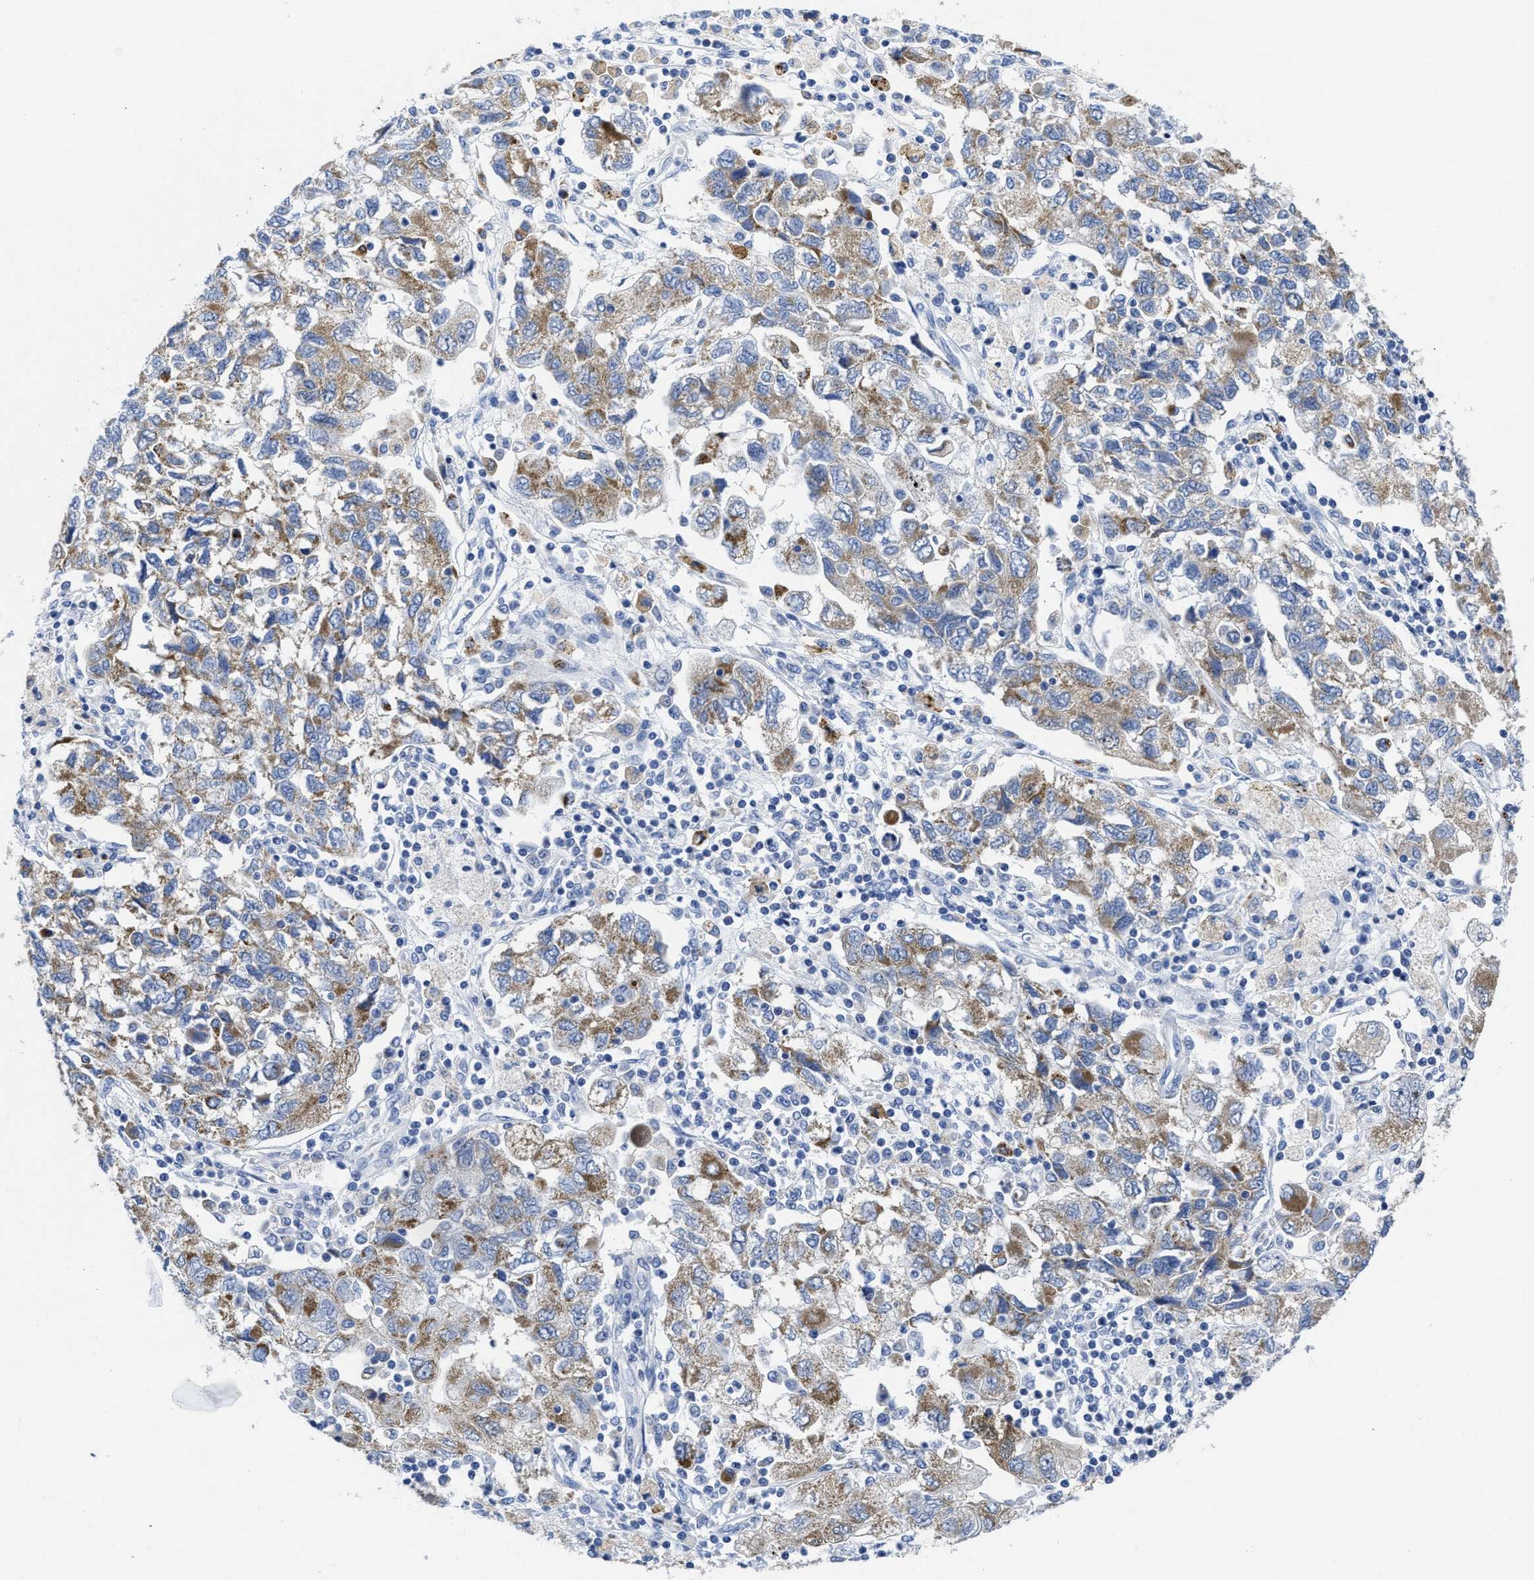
{"staining": {"intensity": "moderate", "quantity": ">75%", "location": "cytoplasmic/membranous"}, "tissue": "ovarian cancer", "cell_type": "Tumor cells", "image_type": "cancer", "snomed": [{"axis": "morphology", "description": "Carcinoma, NOS"}, {"axis": "morphology", "description": "Cystadenocarcinoma, serous, NOS"}, {"axis": "topography", "description": "Ovary"}], "caption": "A micrograph of ovarian cancer (carcinoma) stained for a protein reveals moderate cytoplasmic/membranous brown staining in tumor cells.", "gene": "TBRG4", "patient": {"sex": "female", "age": 69}}